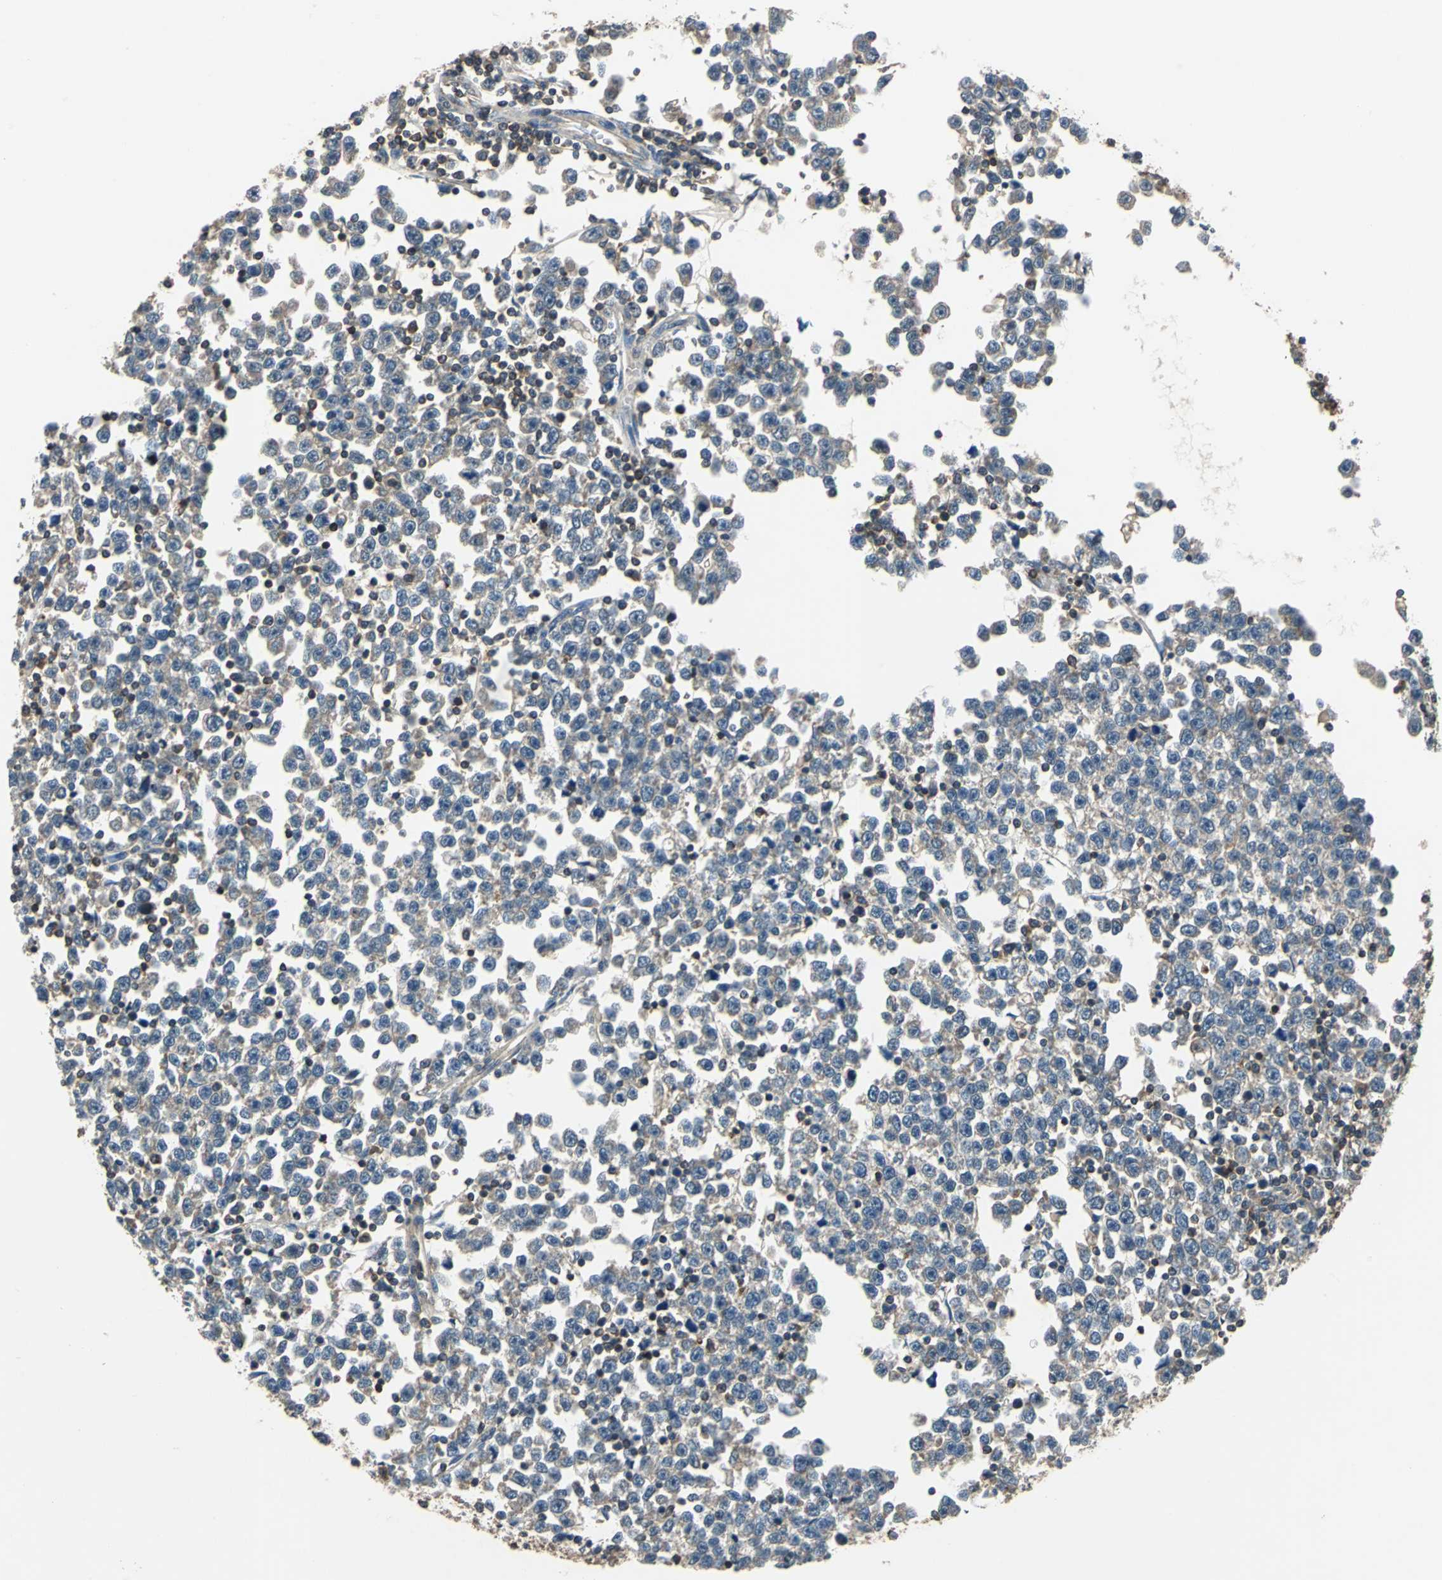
{"staining": {"intensity": "weak", "quantity": ">75%", "location": "cytoplasmic/membranous"}, "tissue": "testis cancer", "cell_type": "Tumor cells", "image_type": "cancer", "snomed": [{"axis": "morphology", "description": "Seminoma, NOS"}, {"axis": "topography", "description": "Testis"}], "caption": "There is low levels of weak cytoplasmic/membranous positivity in tumor cells of seminoma (testis), as demonstrated by immunohistochemical staining (brown color).", "gene": "SLC19A2", "patient": {"sex": "male", "age": 43}}